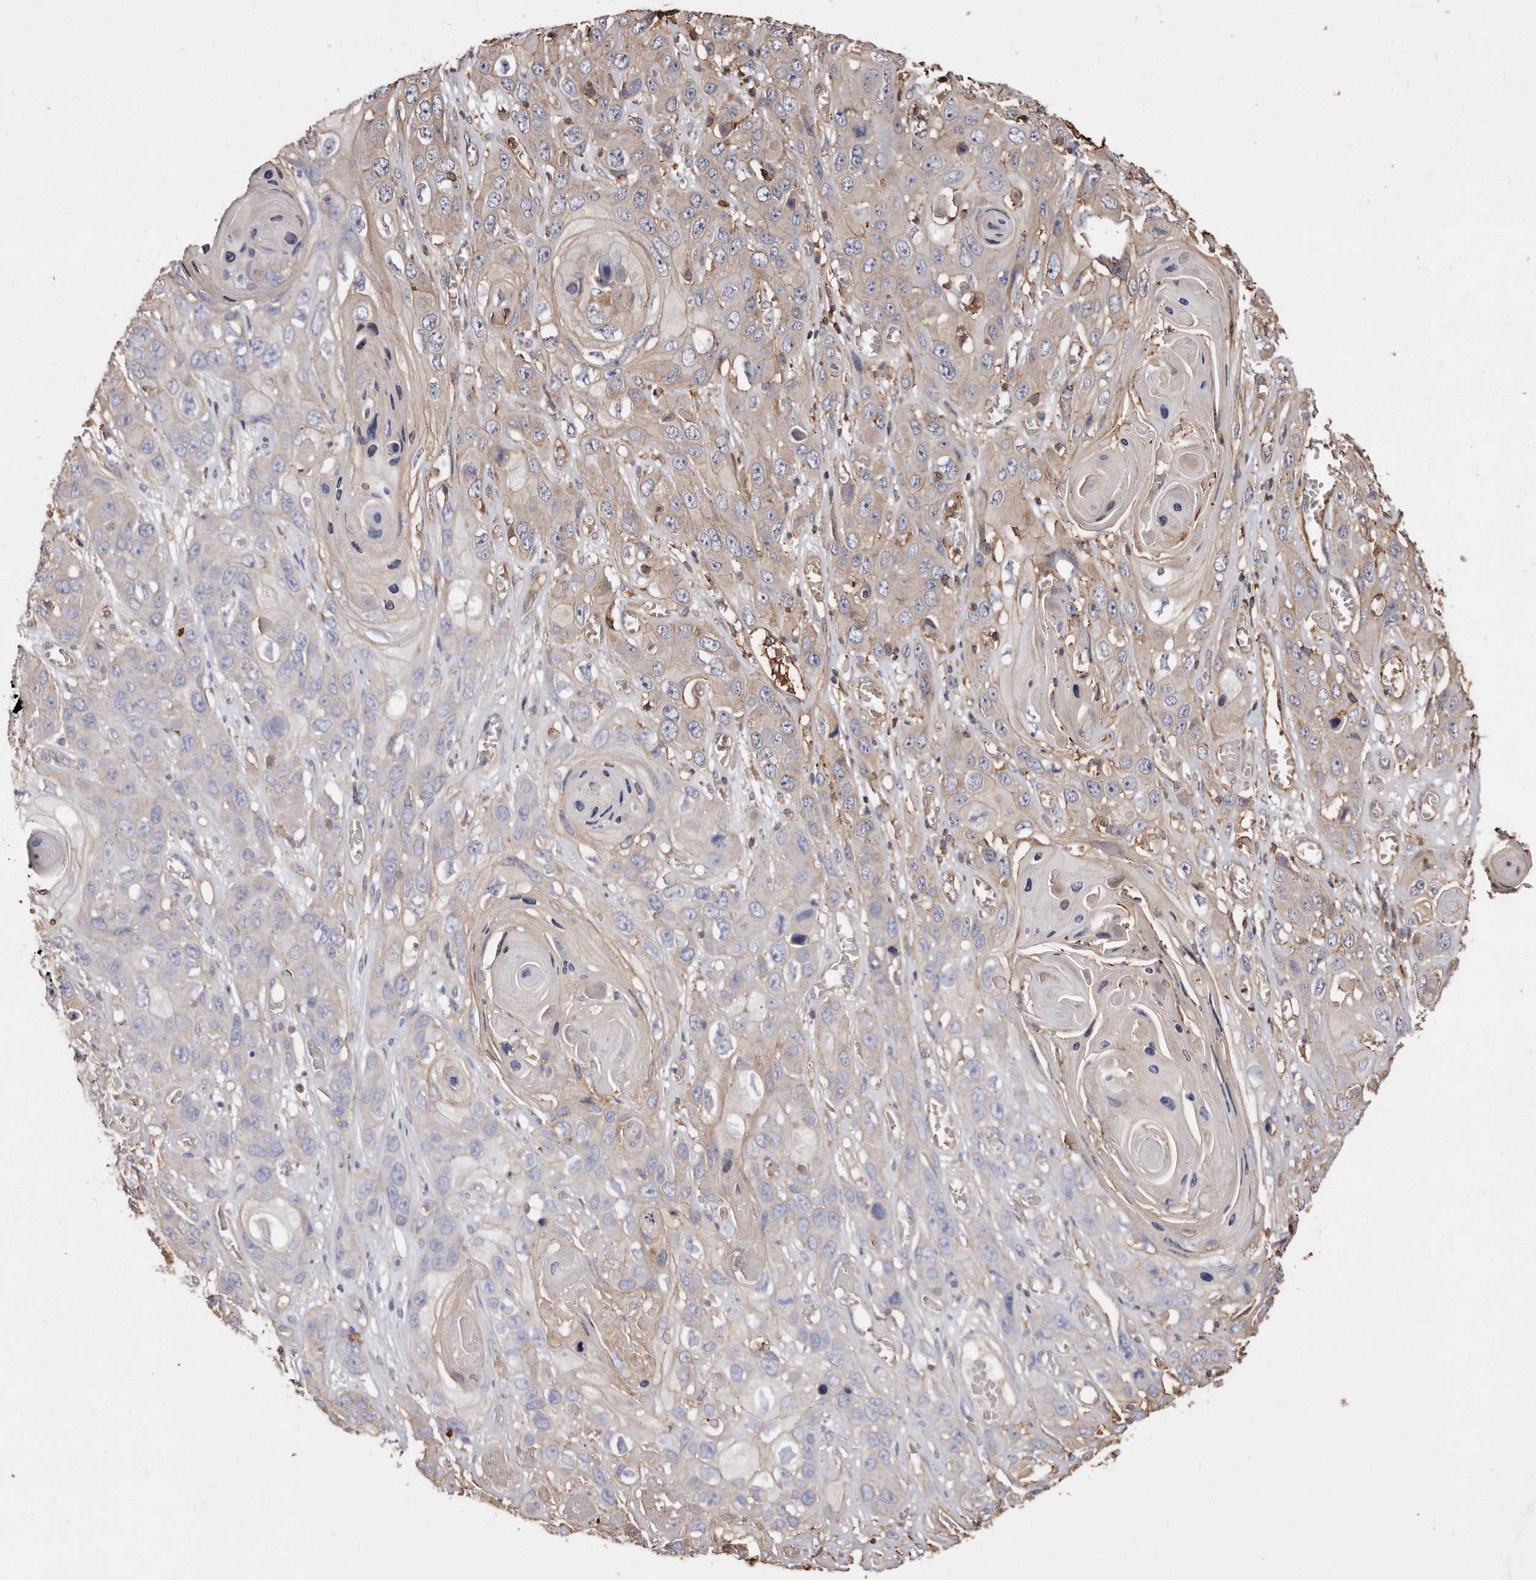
{"staining": {"intensity": "weak", "quantity": "<25%", "location": "cytoplasmic/membranous"}, "tissue": "skin cancer", "cell_type": "Tumor cells", "image_type": "cancer", "snomed": [{"axis": "morphology", "description": "Squamous cell carcinoma, NOS"}, {"axis": "topography", "description": "Skin"}], "caption": "Photomicrograph shows no protein staining in tumor cells of squamous cell carcinoma (skin) tissue.", "gene": "COQ8B", "patient": {"sex": "male", "age": 55}}